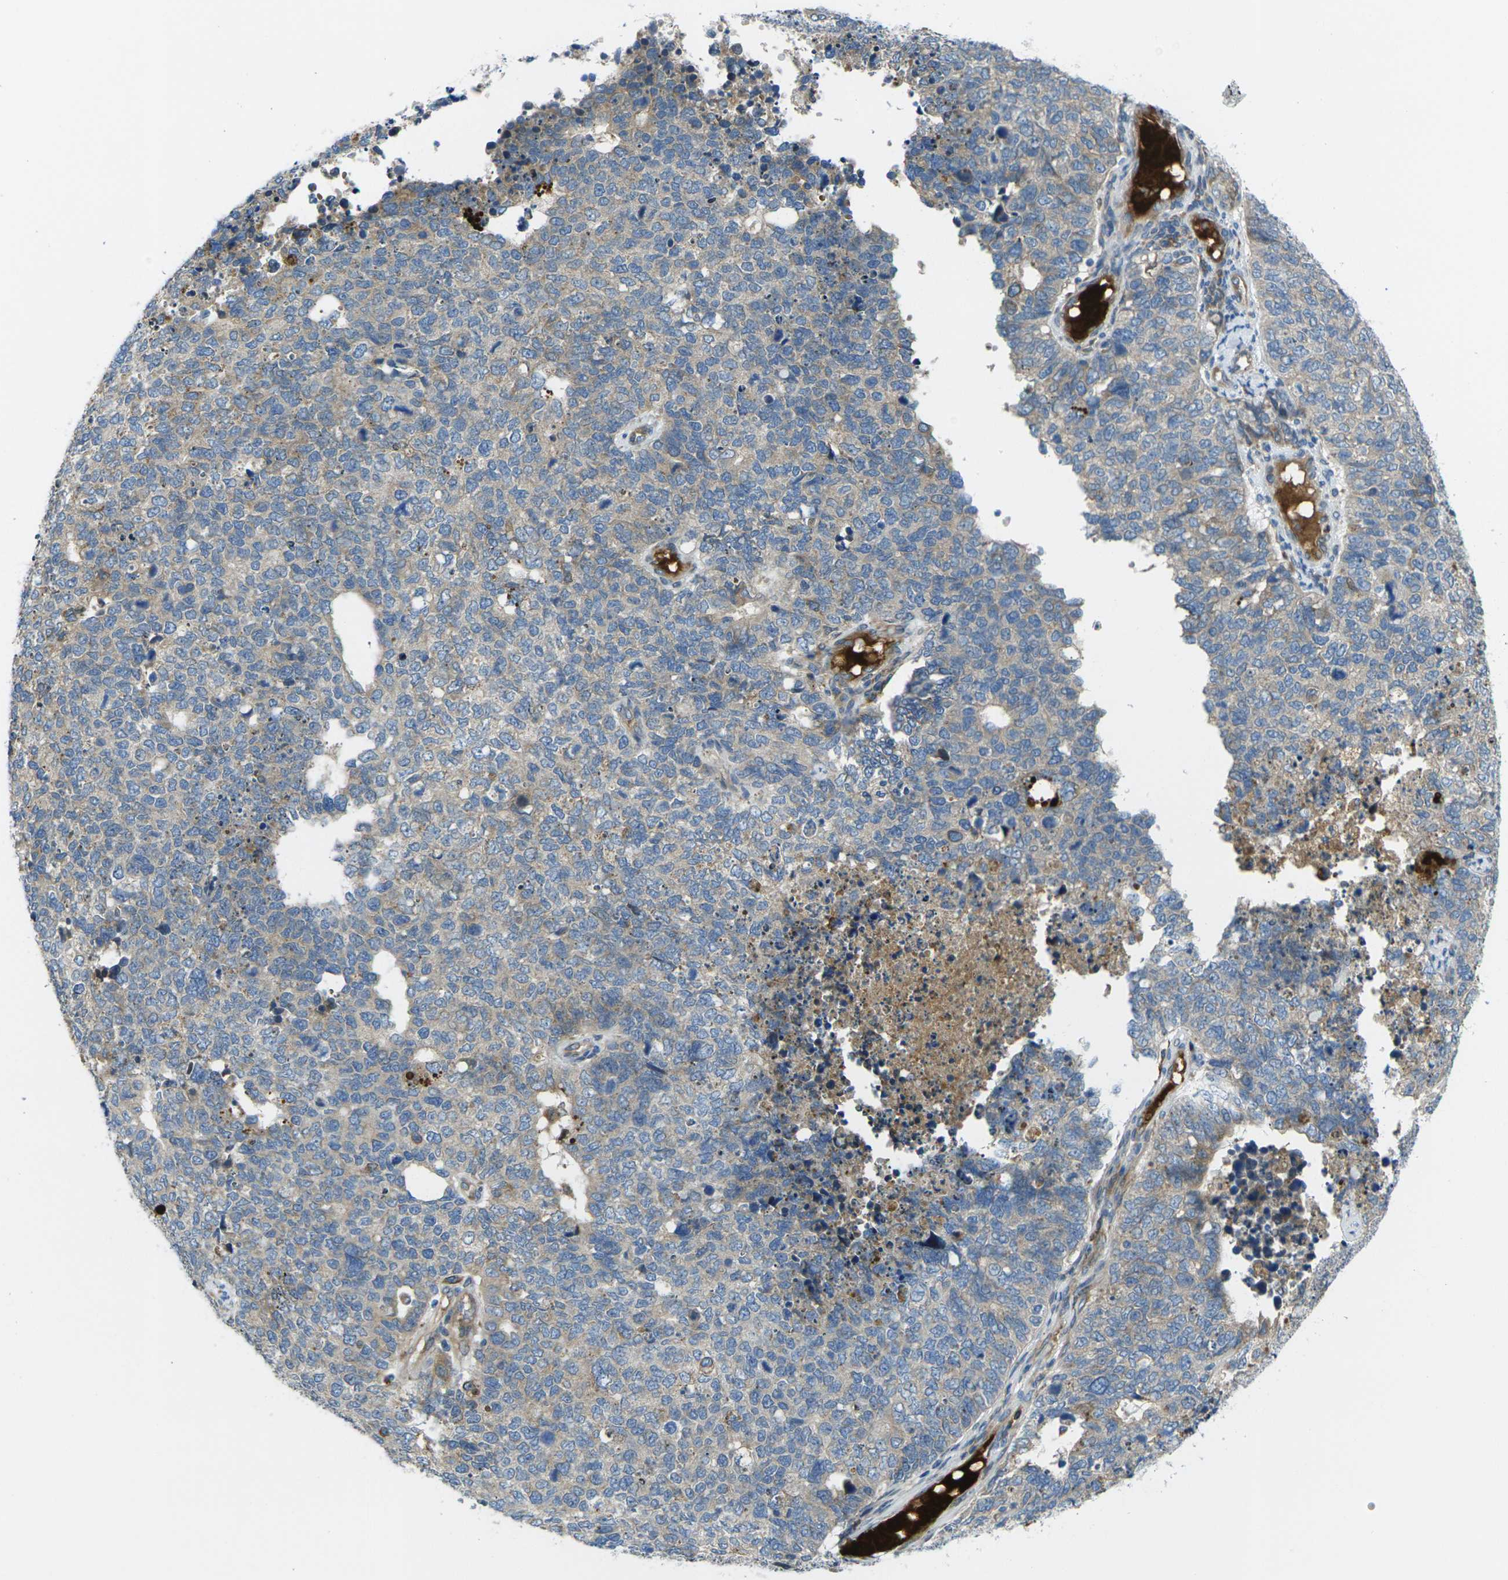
{"staining": {"intensity": "weak", "quantity": ">75%", "location": "cytoplasmic/membranous"}, "tissue": "cervical cancer", "cell_type": "Tumor cells", "image_type": "cancer", "snomed": [{"axis": "morphology", "description": "Squamous cell carcinoma, NOS"}, {"axis": "topography", "description": "Cervix"}], "caption": "Immunohistochemistry of human cervical cancer (squamous cell carcinoma) reveals low levels of weak cytoplasmic/membranous expression in approximately >75% of tumor cells. (DAB IHC with brightfield microscopy, high magnification).", "gene": "FZD1", "patient": {"sex": "female", "age": 63}}